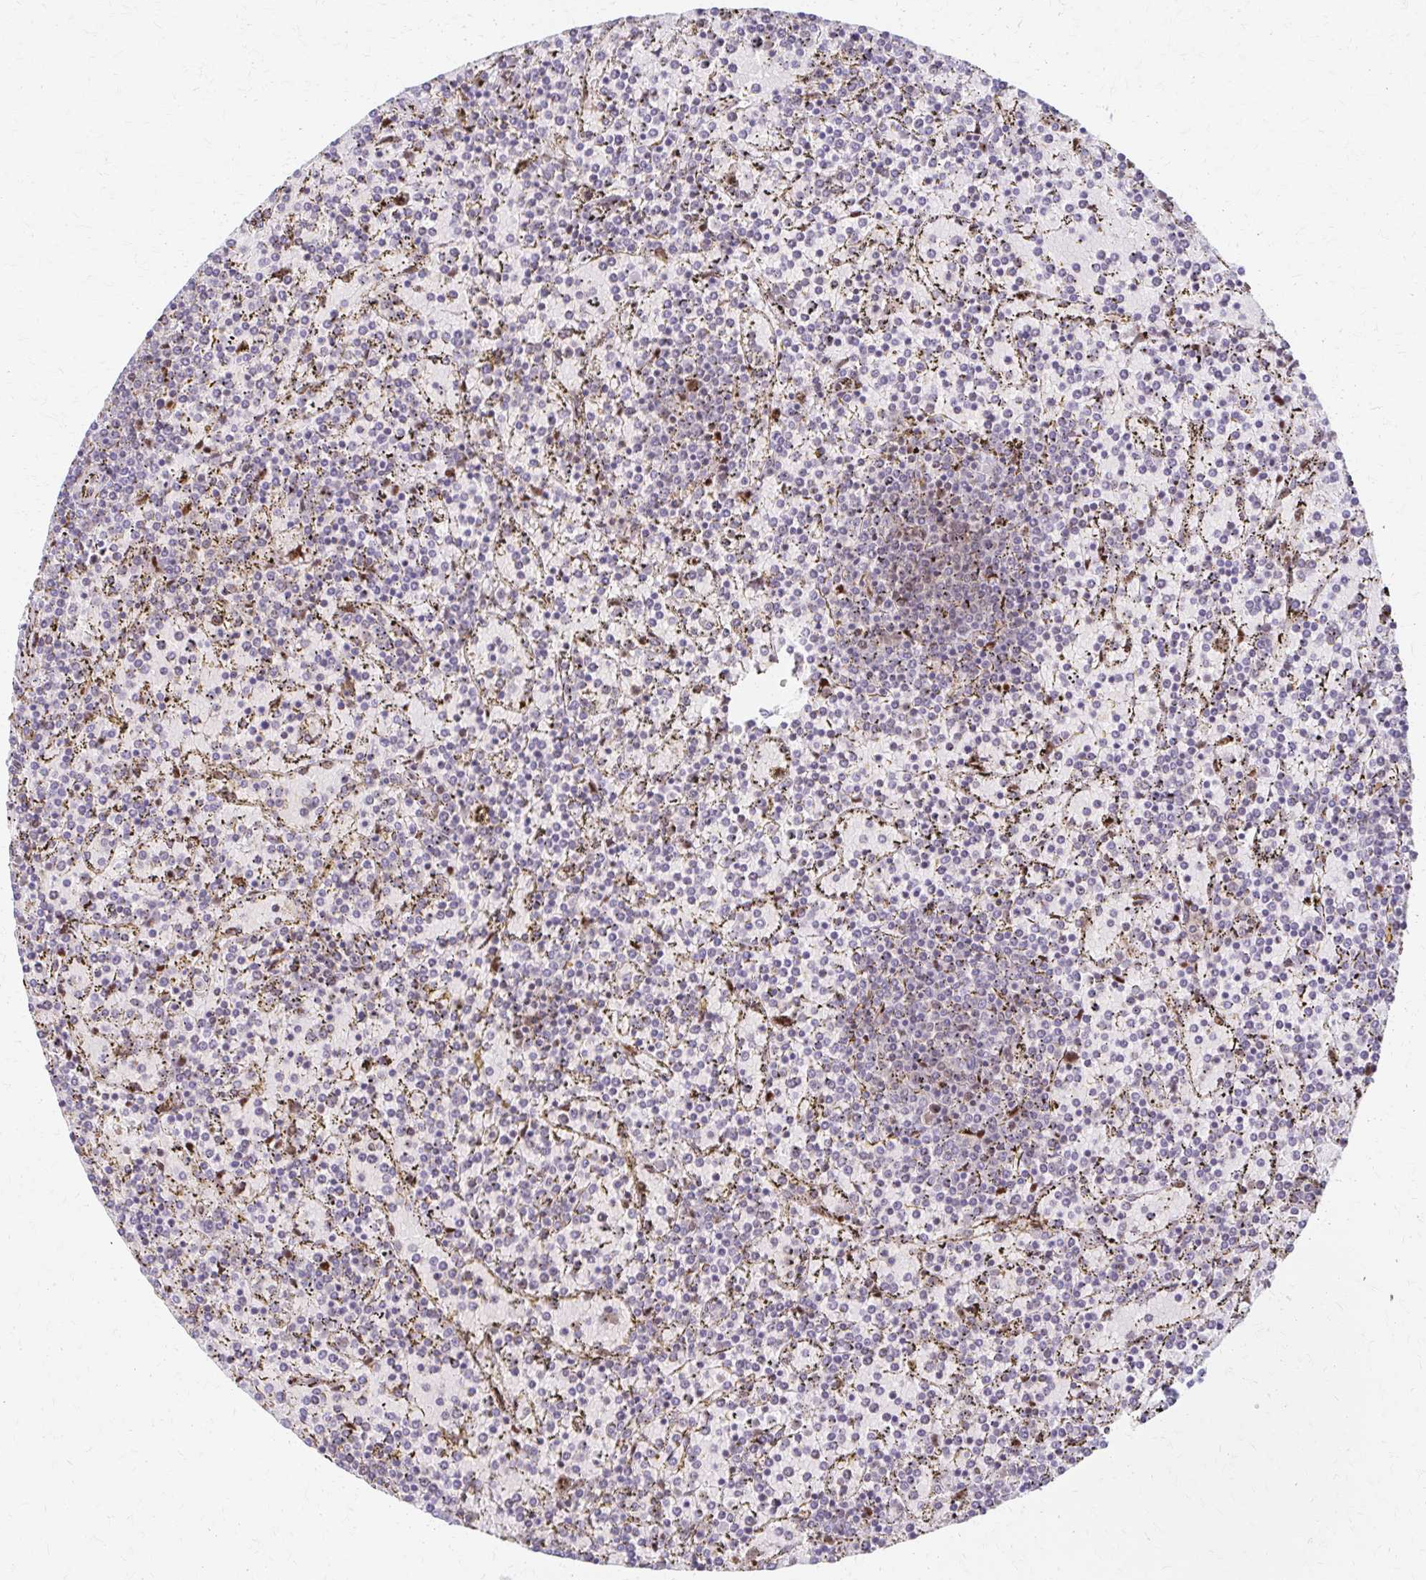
{"staining": {"intensity": "negative", "quantity": "none", "location": "none"}, "tissue": "lymphoma", "cell_type": "Tumor cells", "image_type": "cancer", "snomed": [{"axis": "morphology", "description": "Malignant lymphoma, non-Hodgkin's type, Low grade"}, {"axis": "topography", "description": "Spleen"}], "caption": "Human lymphoma stained for a protein using immunohistochemistry (IHC) demonstrates no expression in tumor cells.", "gene": "PSMD7", "patient": {"sex": "female", "age": 77}}